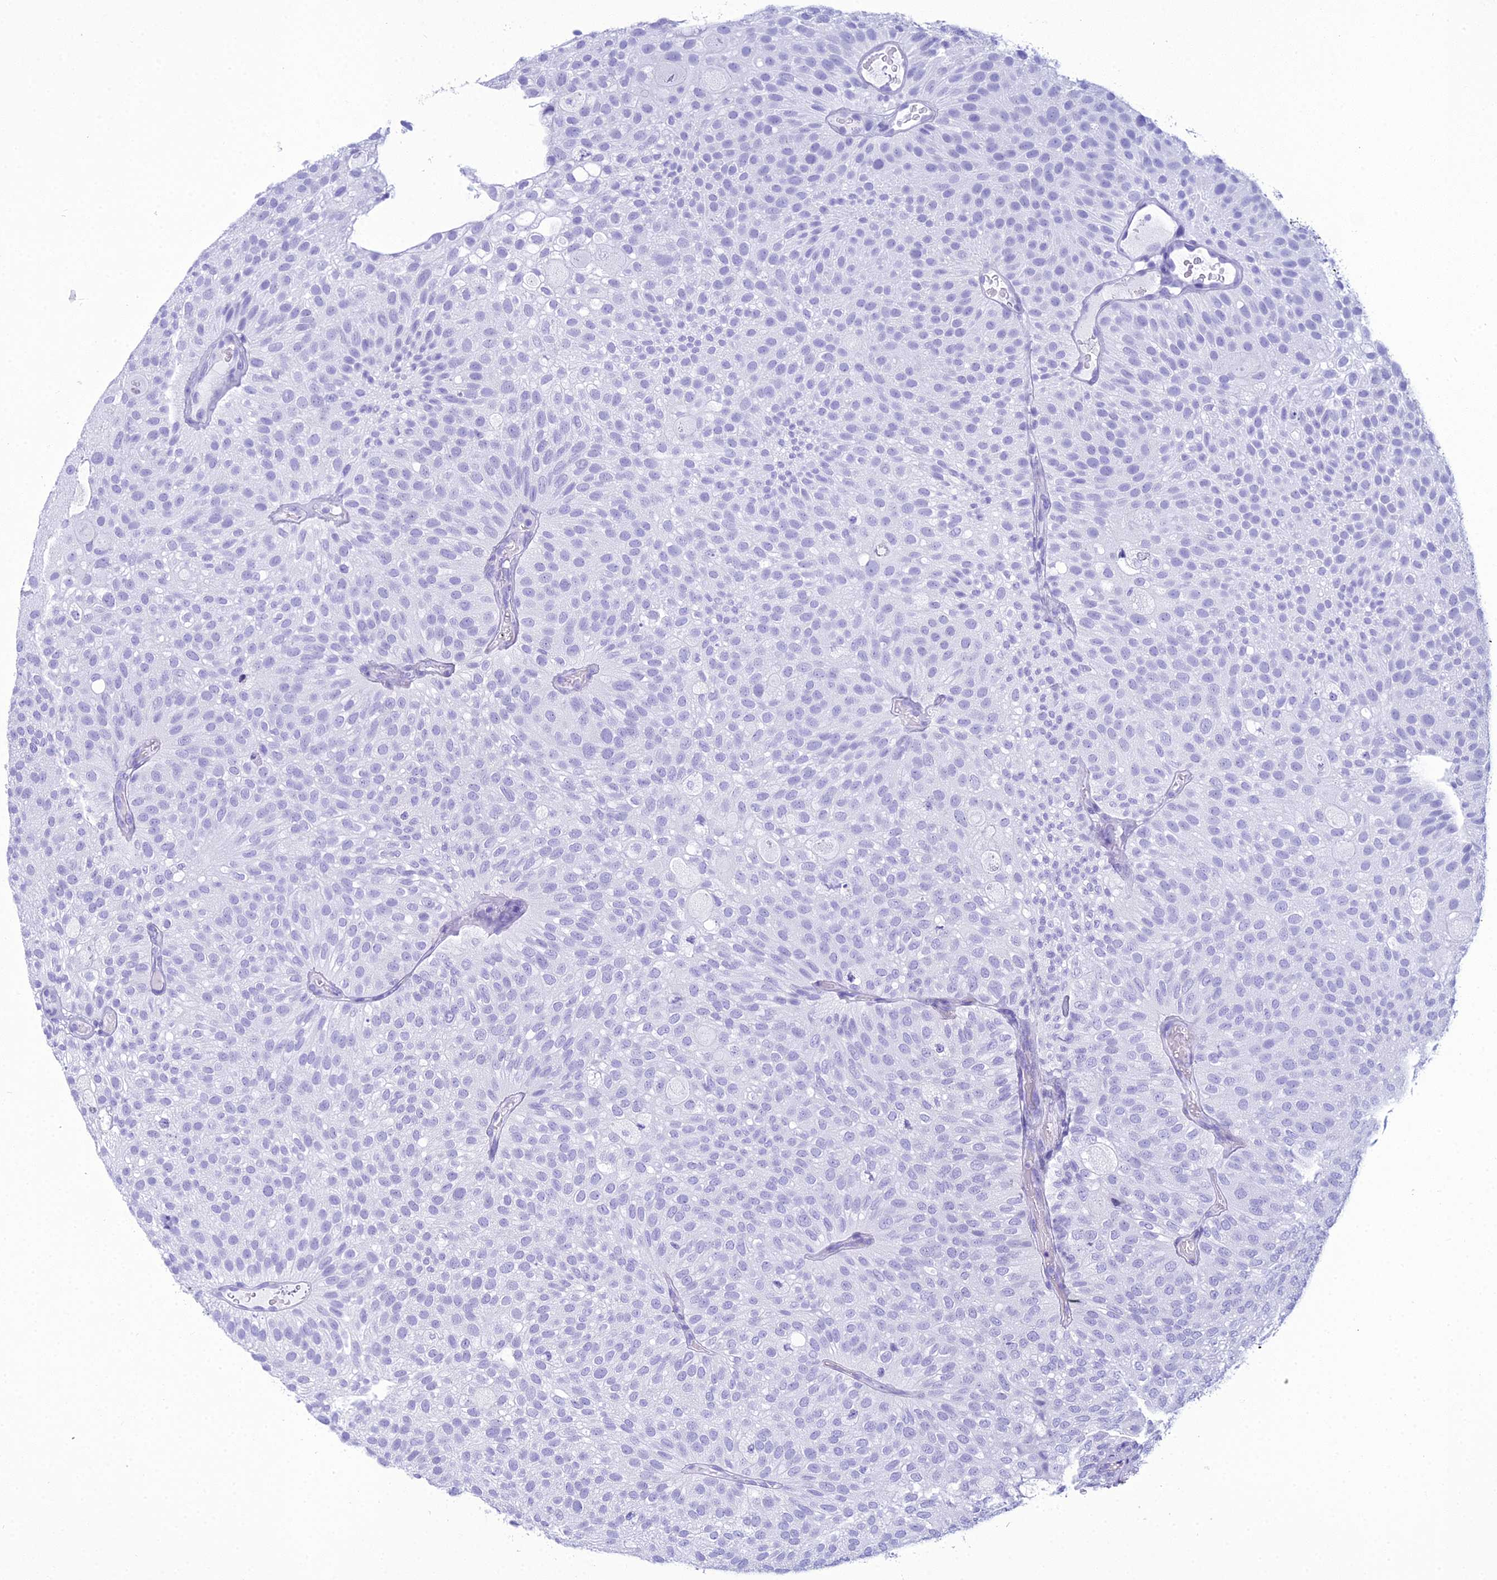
{"staining": {"intensity": "negative", "quantity": "none", "location": "none"}, "tissue": "urothelial cancer", "cell_type": "Tumor cells", "image_type": "cancer", "snomed": [{"axis": "morphology", "description": "Urothelial carcinoma, Low grade"}, {"axis": "topography", "description": "Urinary bladder"}], "caption": "The histopathology image demonstrates no staining of tumor cells in low-grade urothelial carcinoma. The staining is performed using DAB (3,3'-diaminobenzidine) brown chromogen with nuclei counter-stained in using hematoxylin.", "gene": "ZNF442", "patient": {"sex": "male", "age": 78}}